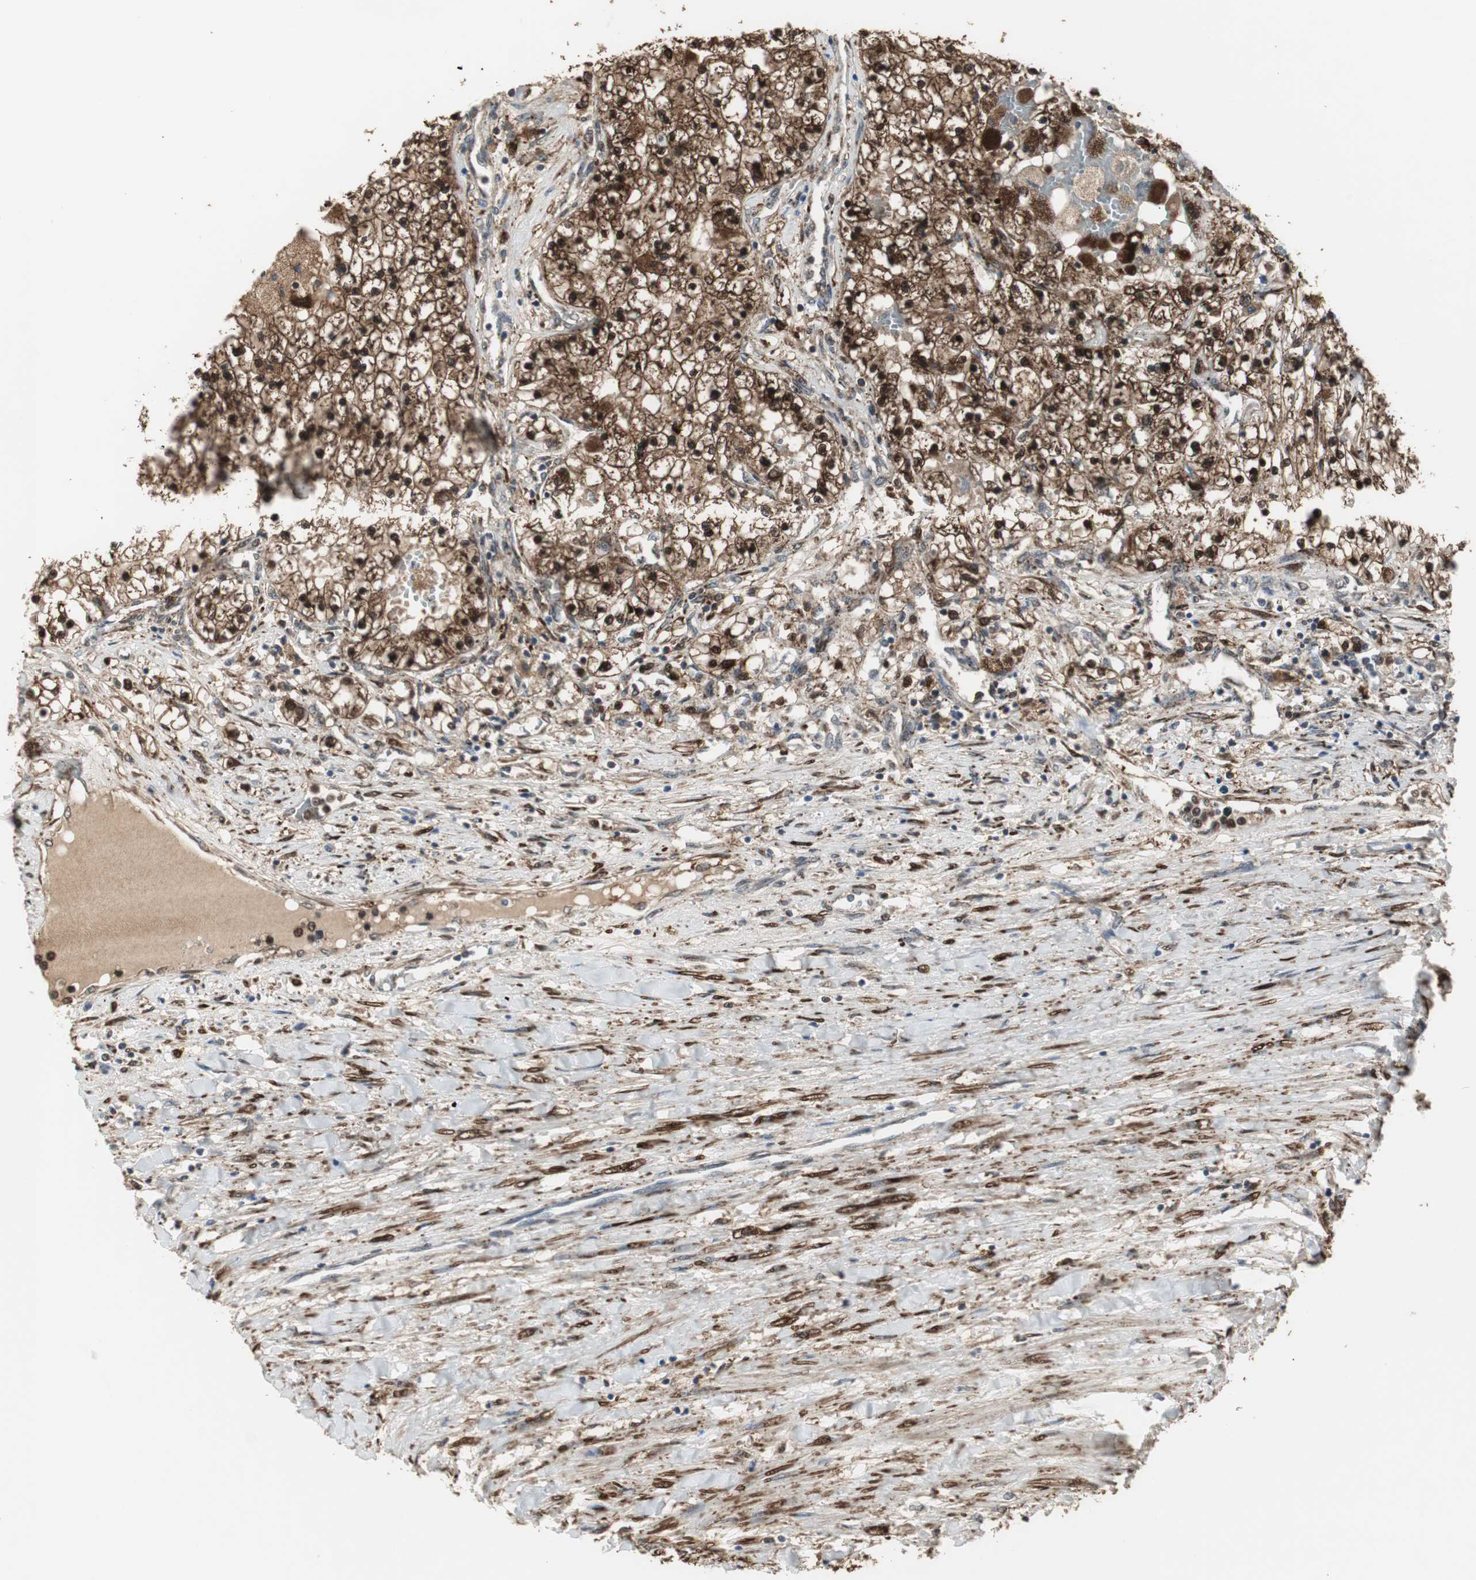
{"staining": {"intensity": "strong", "quantity": ">75%", "location": "cytoplasmic/membranous,nuclear"}, "tissue": "renal cancer", "cell_type": "Tumor cells", "image_type": "cancer", "snomed": [{"axis": "morphology", "description": "Adenocarcinoma, NOS"}, {"axis": "topography", "description": "Kidney"}], "caption": "IHC (DAB (3,3'-diaminobenzidine)) staining of human adenocarcinoma (renal) reveals strong cytoplasmic/membranous and nuclear protein expression in about >75% of tumor cells.", "gene": "PLIN3", "patient": {"sex": "male", "age": 68}}